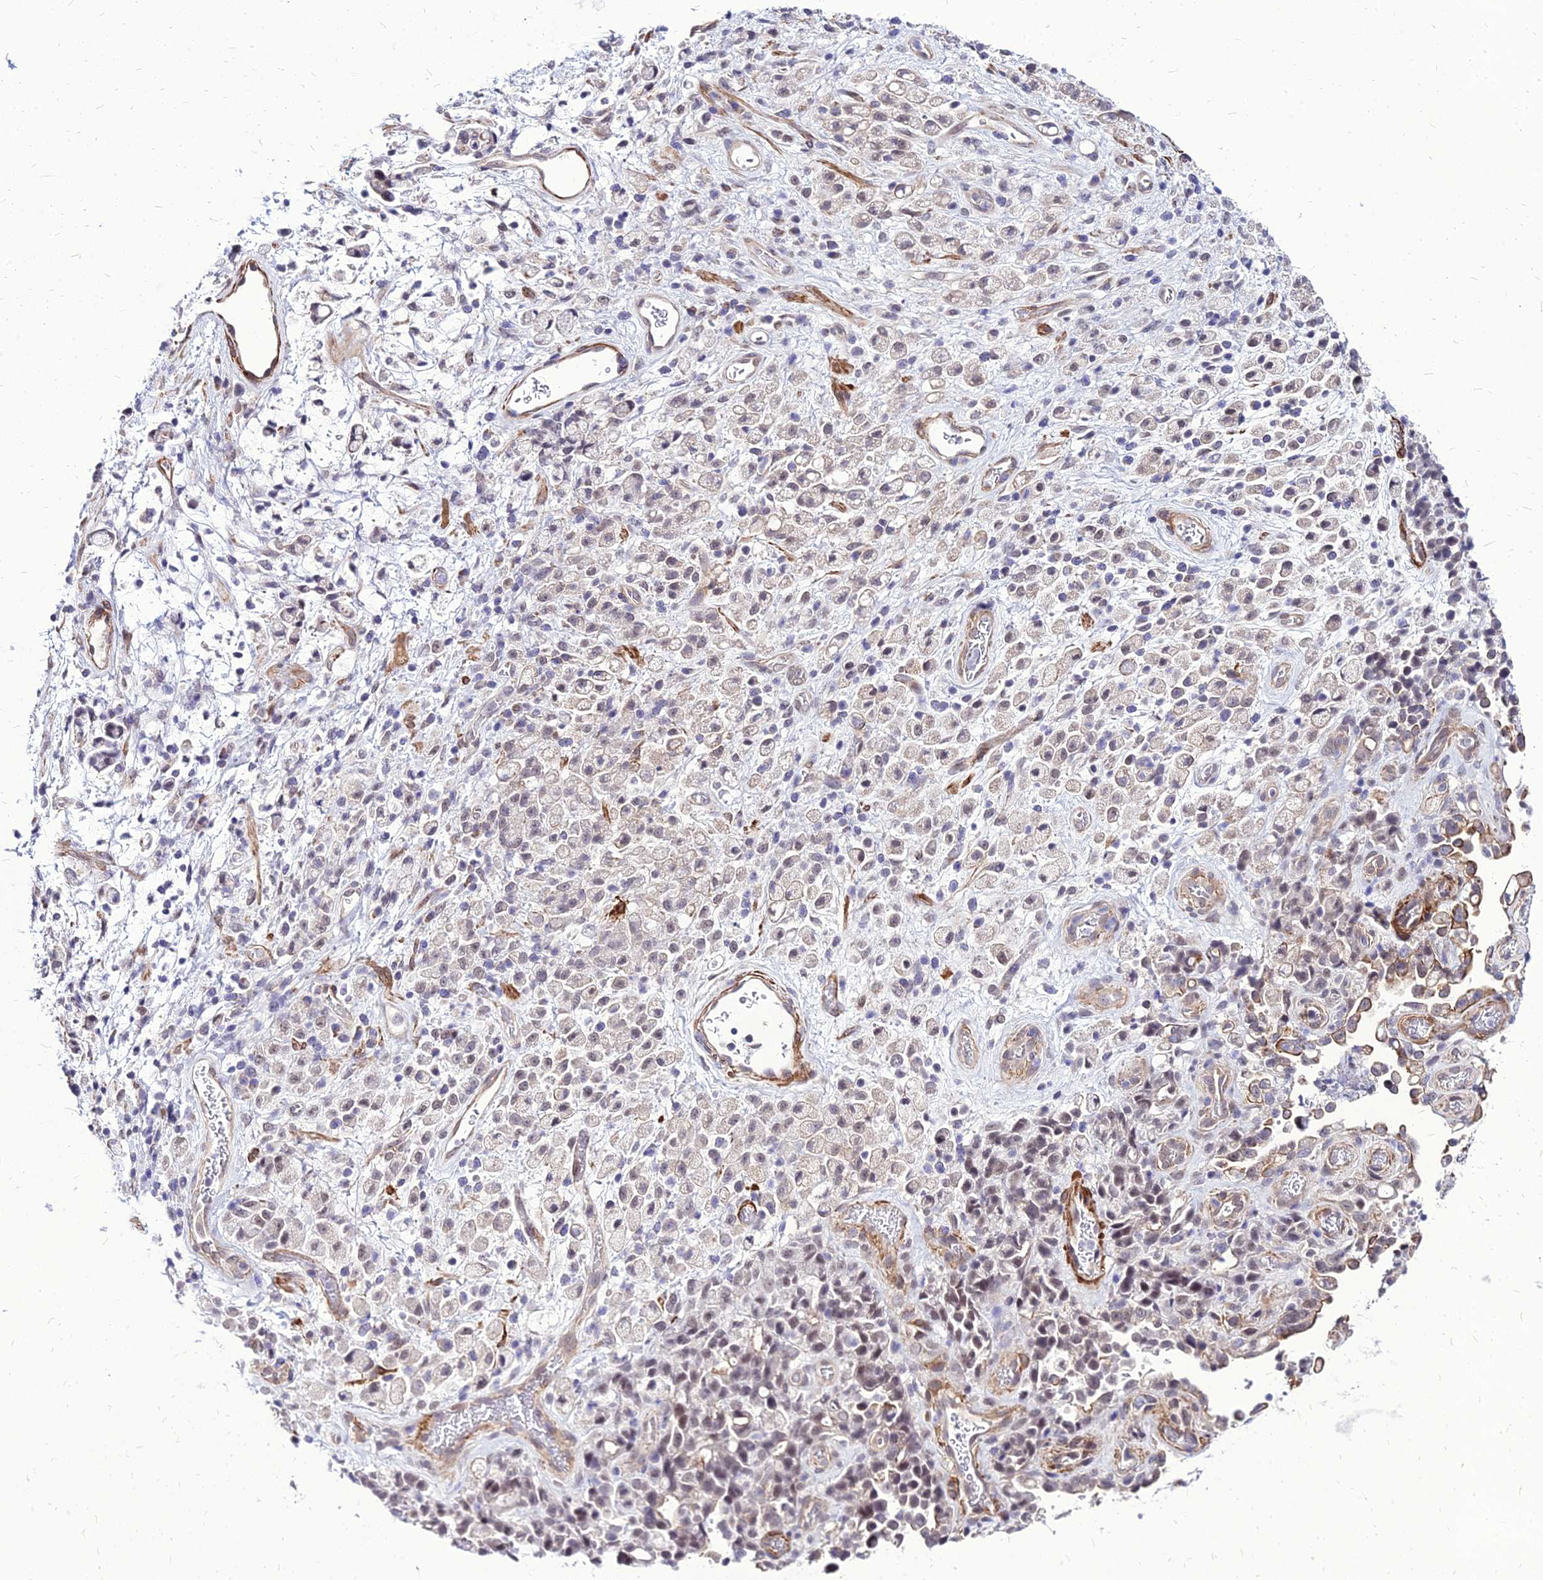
{"staining": {"intensity": "negative", "quantity": "none", "location": "none"}, "tissue": "stomach cancer", "cell_type": "Tumor cells", "image_type": "cancer", "snomed": [{"axis": "morphology", "description": "Adenocarcinoma, NOS"}, {"axis": "topography", "description": "Stomach"}], "caption": "This is a micrograph of IHC staining of stomach cancer (adenocarcinoma), which shows no staining in tumor cells.", "gene": "YEATS2", "patient": {"sex": "female", "age": 60}}